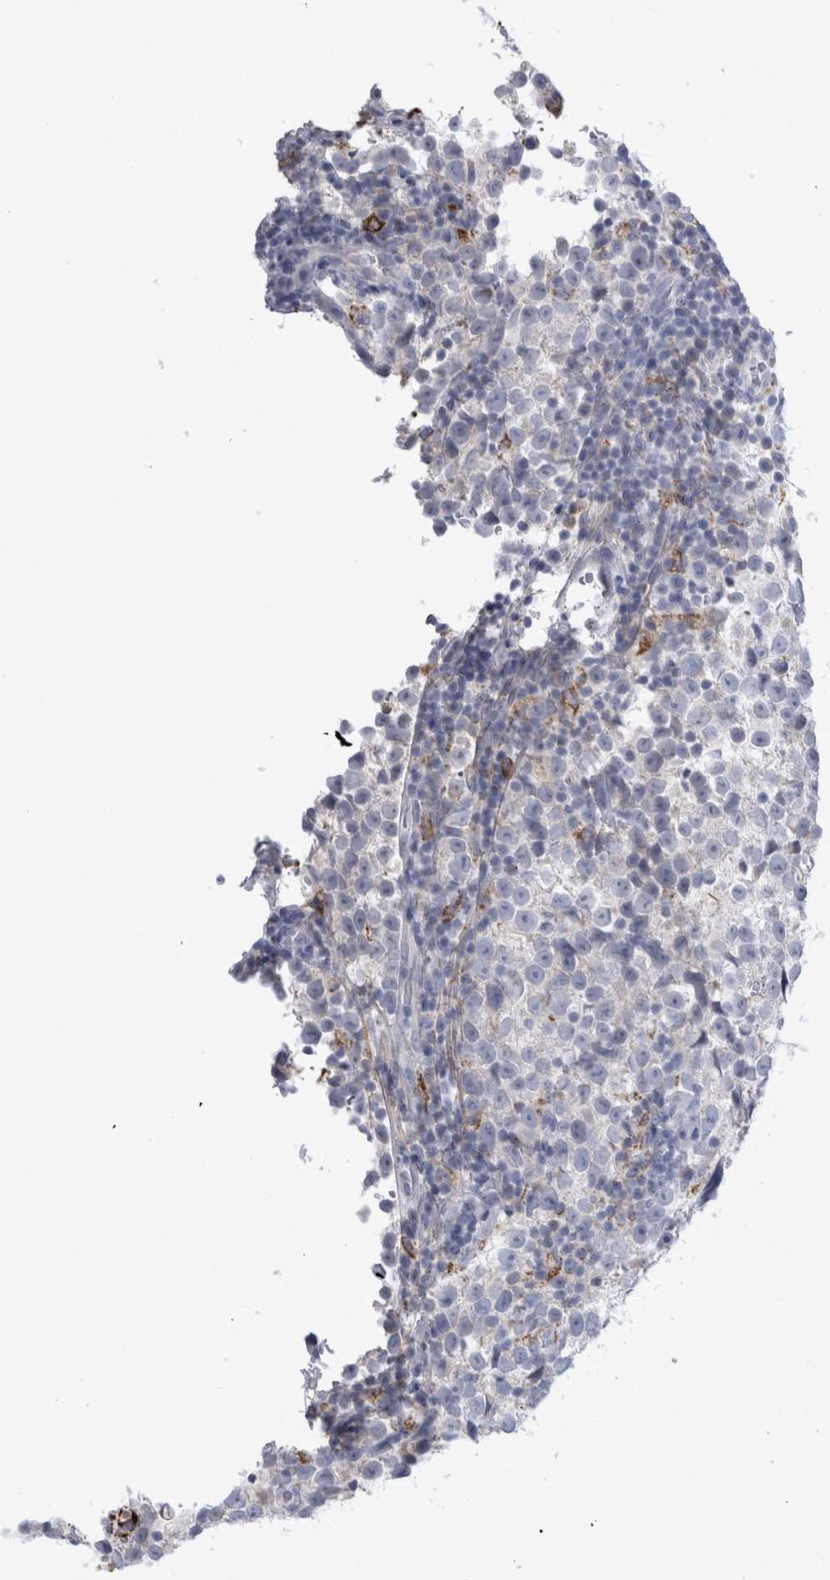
{"staining": {"intensity": "negative", "quantity": "none", "location": "none"}, "tissue": "testis cancer", "cell_type": "Tumor cells", "image_type": "cancer", "snomed": [{"axis": "morphology", "description": "Normal tissue, NOS"}, {"axis": "morphology", "description": "Seminoma, NOS"}, {"axis": "topography", "description": "Testis"}], "caption": "DAB immunohistochemical staining of testis cancer shows no significant staining in tumor cells. (DAB (3,3'-diaminobenzidine) immunohistochemistry with hematoxylin counter stain).", "gene": "GATM", "patient": {"sex": "male", "age": 43}}